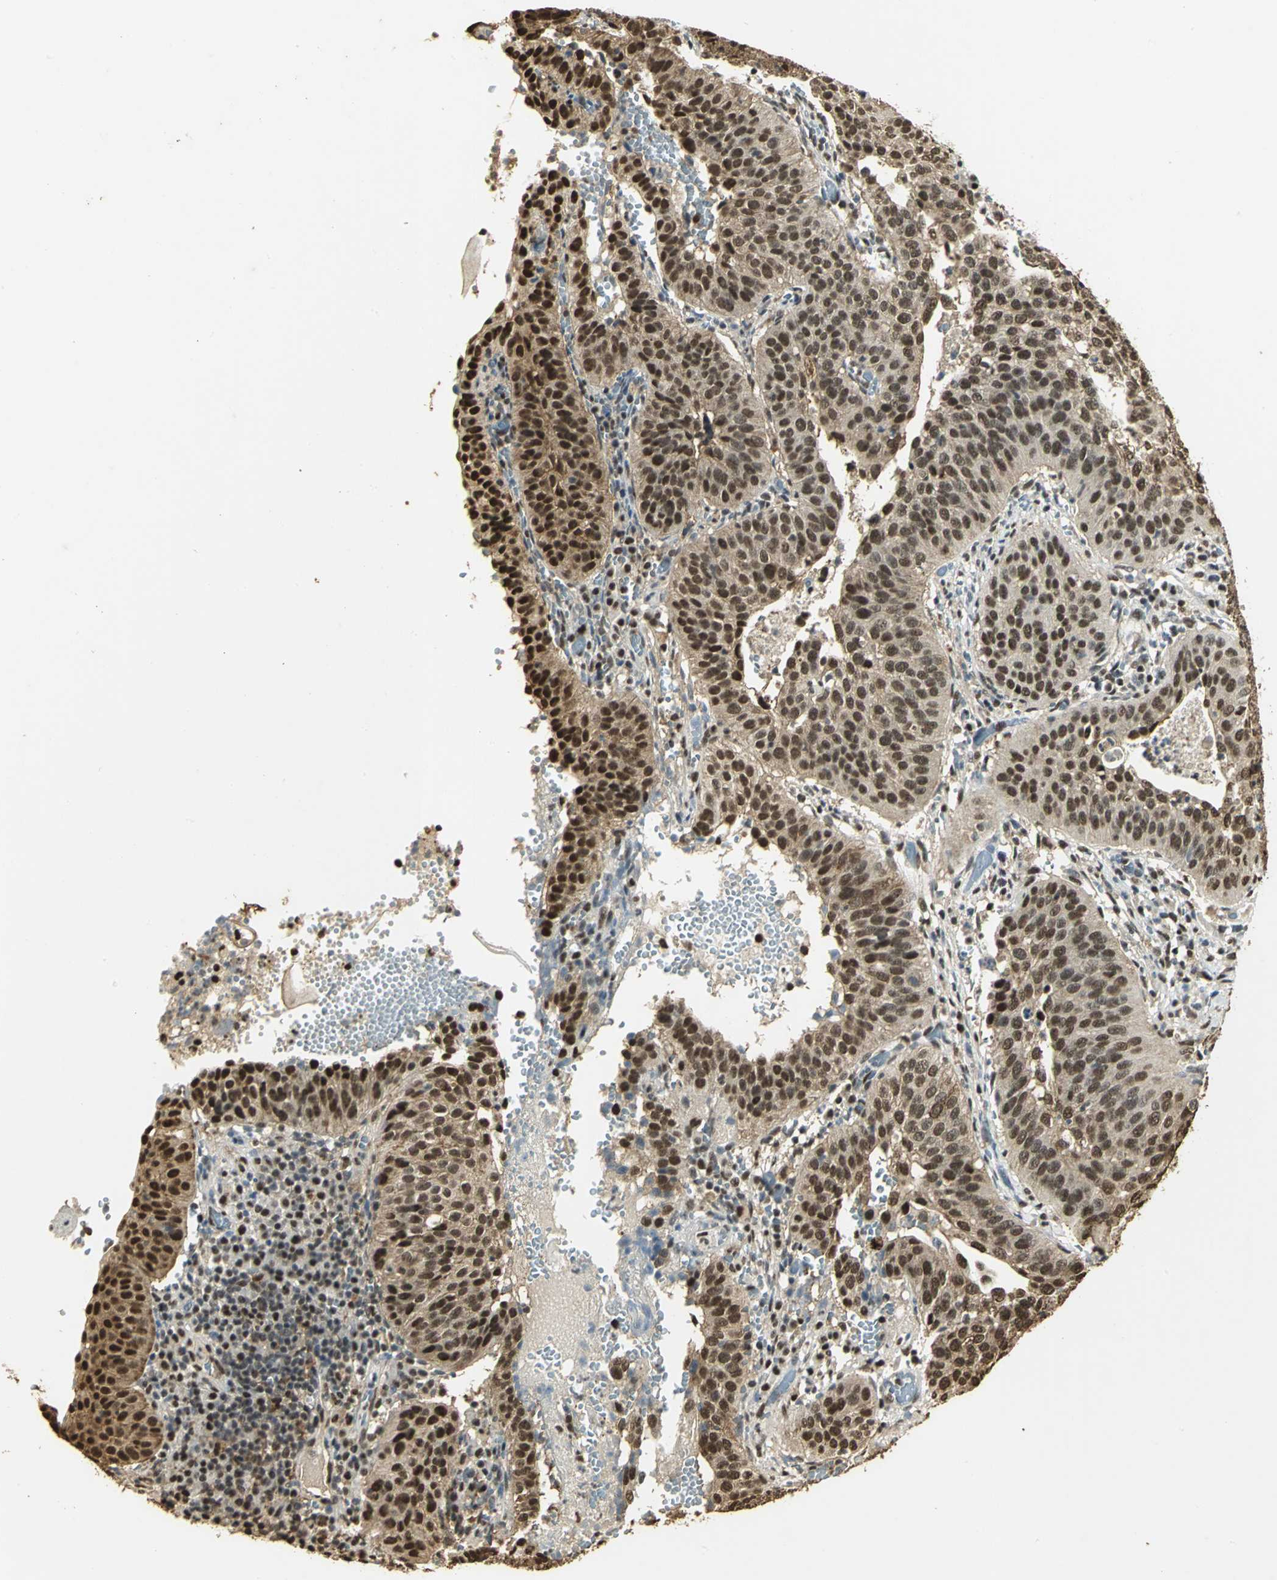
{"staining": {"intensity": "strong", "quantity": ">75%", "location": "cytoplasmic/membranous,nuclear"}, "tissue": "cervical cancer", "cell_type": "Tumor cells", "image_type": "cancer", "snomed": [{"axis": "morphology", "description": "Squamous cell carcinoma, NOS"}, {"axis": "topography", "description": "Cervix"}], "caption": "Tumor cells display high levels of strong cytoplasmic/membranous and nuclear staining in approximately >75% of cells in human cervical cancer (squamous cell carcinoma).", "gene": "SET", "patient": {"sex": "female", "age": 39}}